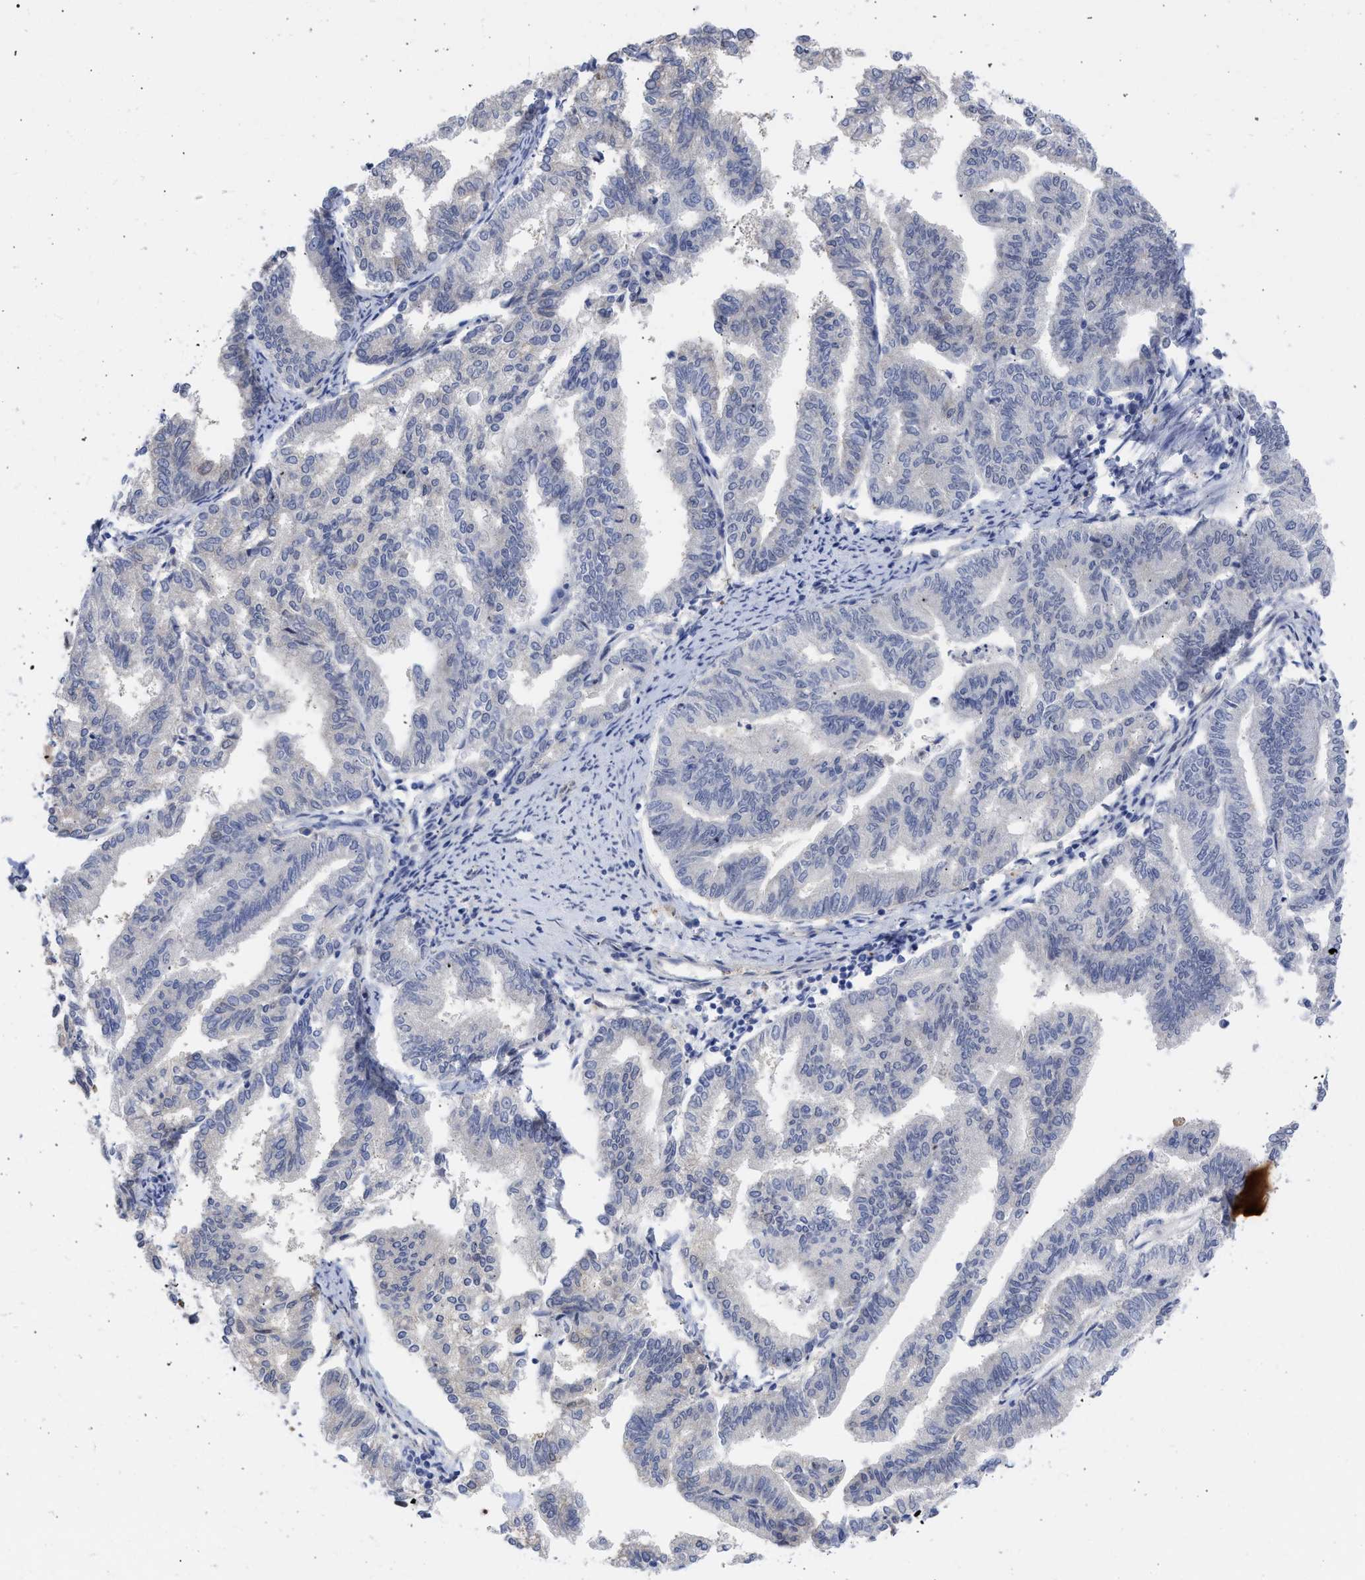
{"staining": {"intensity": "negative", "quantity": "none", "location": "none"}, "tissue": "endometrial cancer", "cell_type": "Tumor cells", "image_type": "cancer", "snomed": [{"axis": "morphology", "description": "Adenocarcinoma, NOS"}, {"axis": "topography", "description": "Endometrium"}], "caption": "The photomicrograph demonstrates no staining of tumor cells in endometrial adenocarcinoma. Nuclei are stained in blue.", "gene": "THRA", "patient": {"sex": "female", "age": 79}}